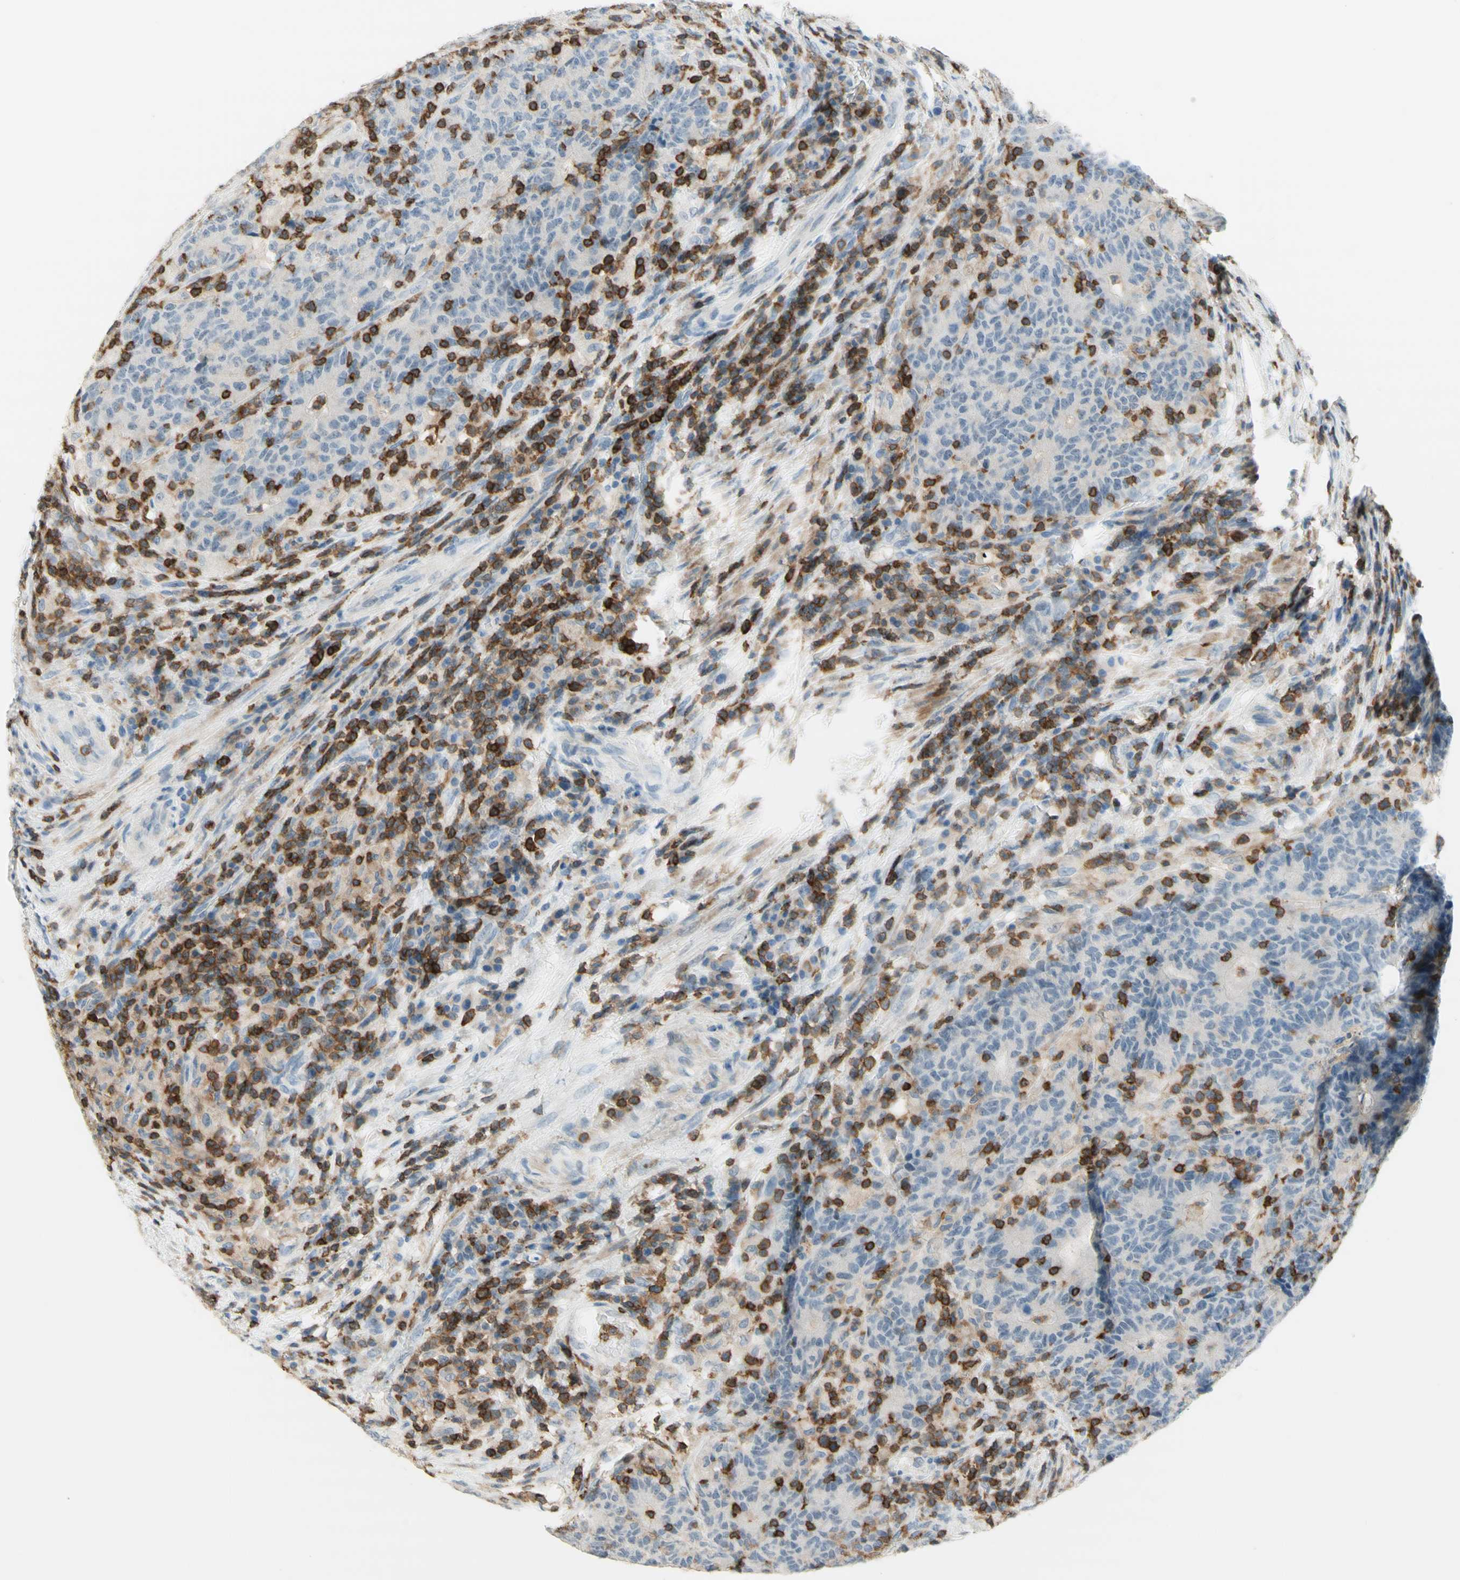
{"staining": {"intensity": "negative", "quantity": "none", "location": "none"}, "tissue": "colorectal cancer", "cell_type": "Tumor cells", "image_type": "cancer", "snomed": [{"axis": "morphology", "description": "Normal tissue, NOS"}, {"axis": "morphology", "description": "Adenocarcinoma, NOS"}, {"axis": "topography", "description": "Colon"}], "caption": "This histopathology image is of colorectal cancer stained with immunohistochemistry to label a protein in brown with the nuclei are counter-stained blue. There is no staining in tumor cells.", "gene": "SPINK6", "patient": {"sex": "female", "age": 75}}